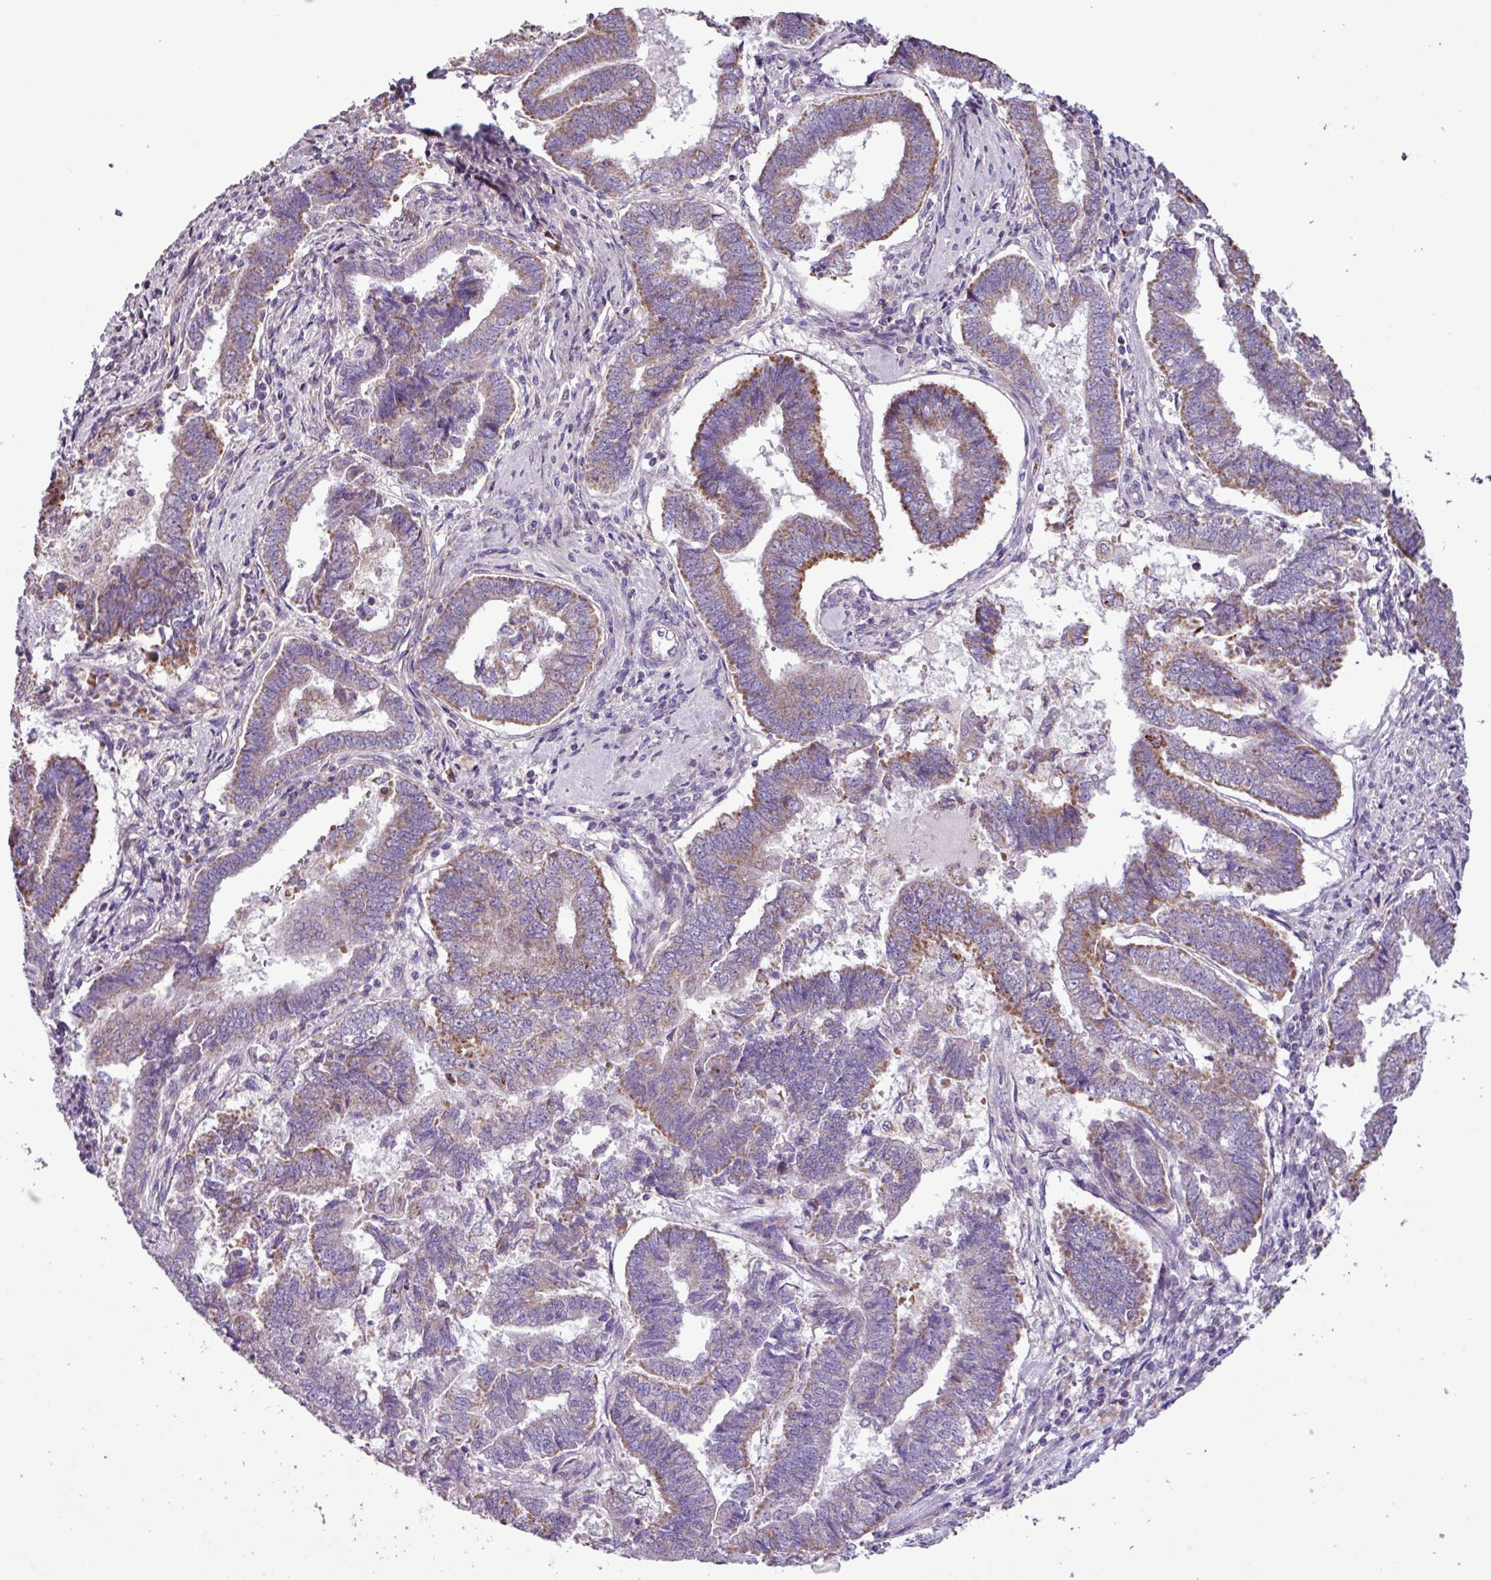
{"staining": {"intensity": "moderate", "quantity": "25%-75%", "location": "cytoplasmic/membranous"}, "tissue": "endometrial cancer", "cell_type": "Tumor cells", "image_type": "cancer", "snomed": [{"axis": "morphology", "description": "Adenocarcinoma, NOS"}, {"axis": "topography", "description": "Endometrium"}], "caption": "IHC staining of endometrial adenocarcinoma, which reveals medium levels of moderate cytoplasmic/membranous staining in about 25%-75% of tumor cells indicating moderate cytoplasmic/membranous protein expression. The staining was performed using DAB (brown) for protein detection and nuclei were counterstained in hematoxylin (blue).", "gene": "FAM183A", "patient": {"sex": "female", "age": 72}}